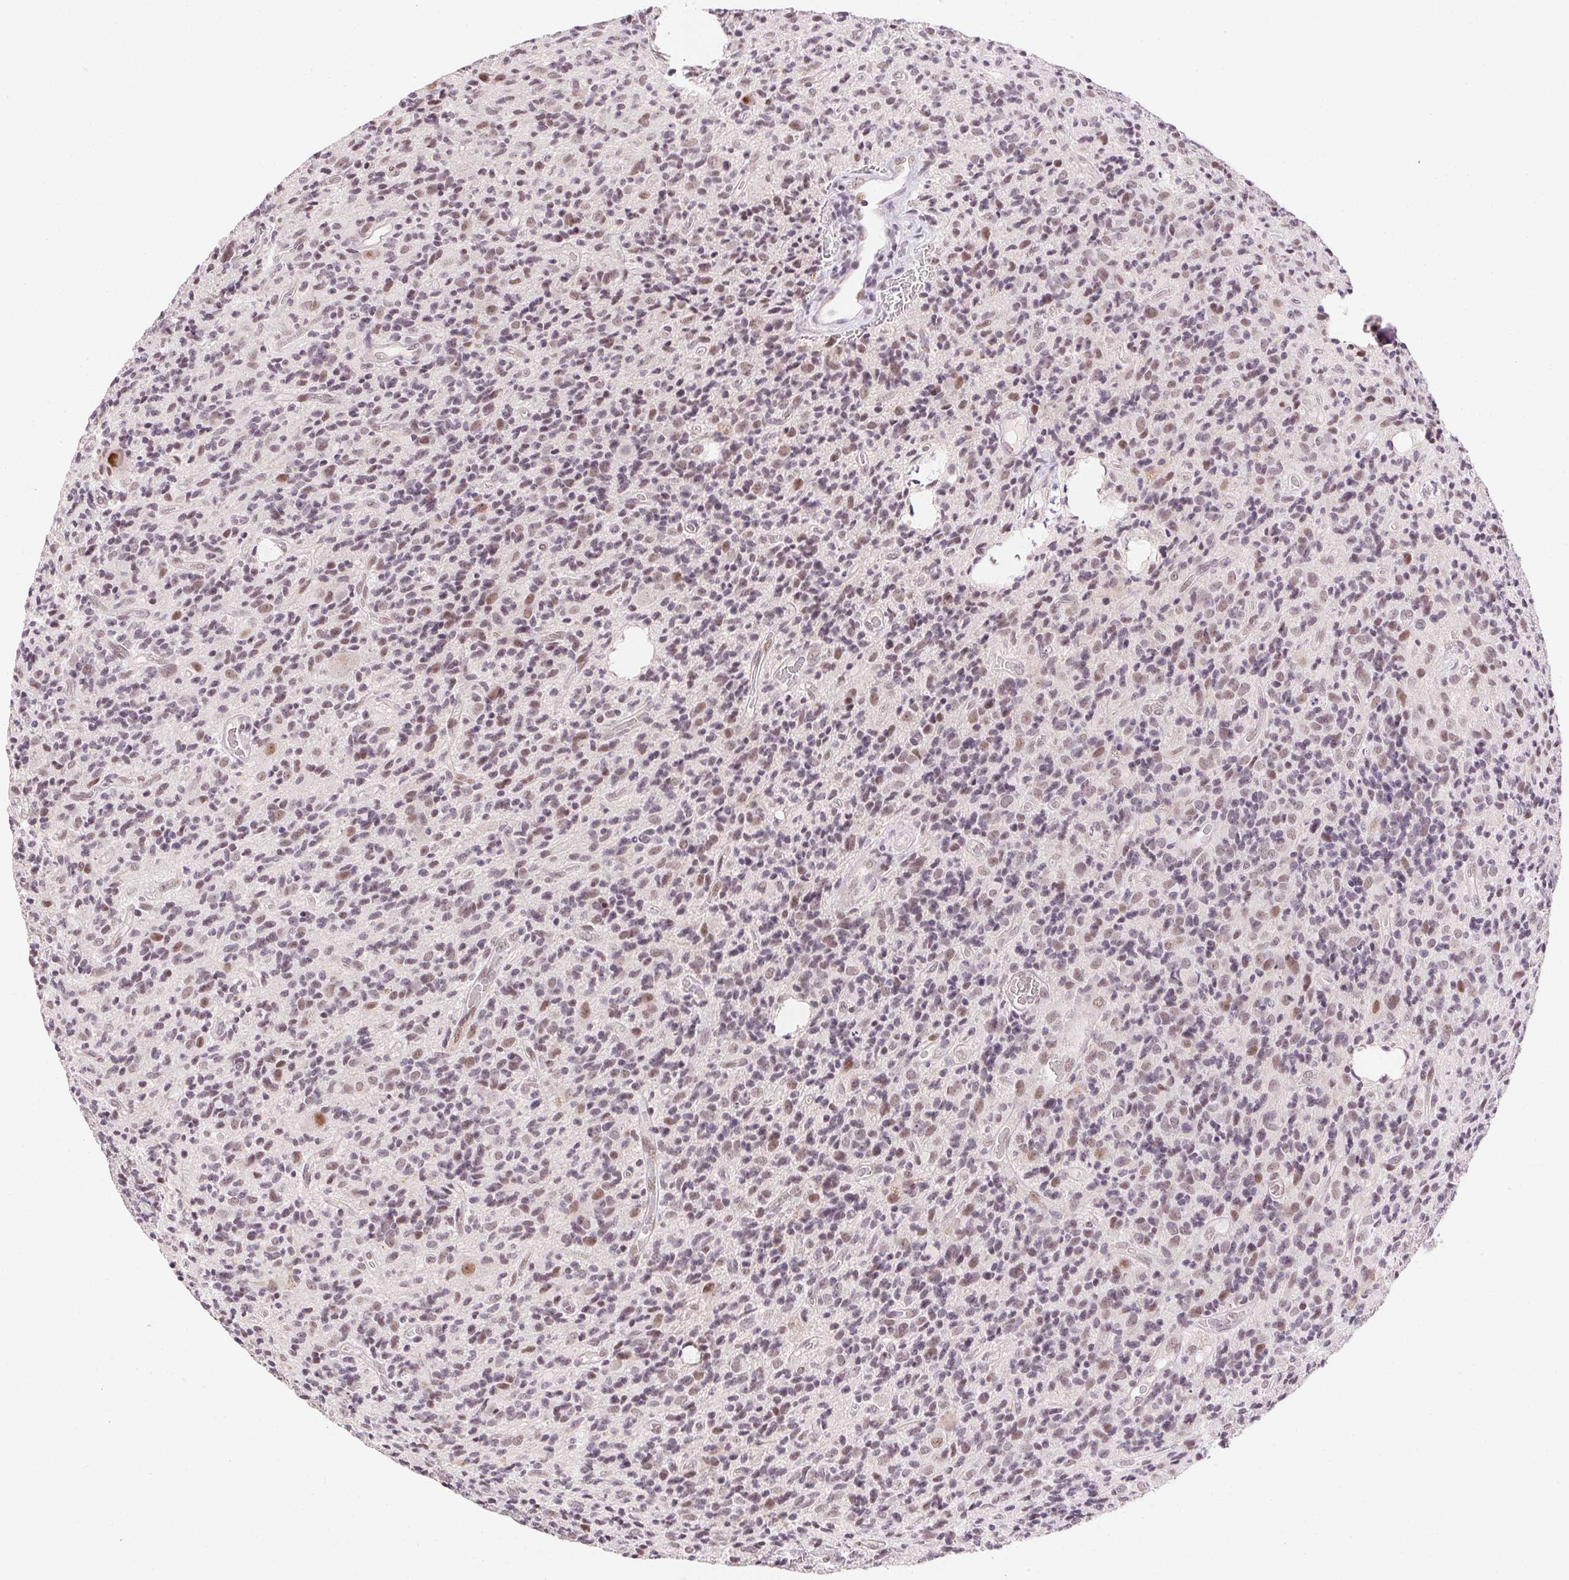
{"staining": {"intensity": "weak", "quantity": "25%-75%", "location": "nuclear"}, "tissue": "glioma", "cell_type": "Tumor cells", "image_type": "cancer", "snomed": [{"axis": "morphology", "description": "Glioma, malignant, High grade"}, {"axis": "topography", "description": "Brain"}], "caption": "Tumor cells show low levels of weak nuclear positivity in approximately 25%-75% of cells in human malignant high-grade glioma.", "gene": "KDM4D", "patient": {"sex": "male", "age": 76}}